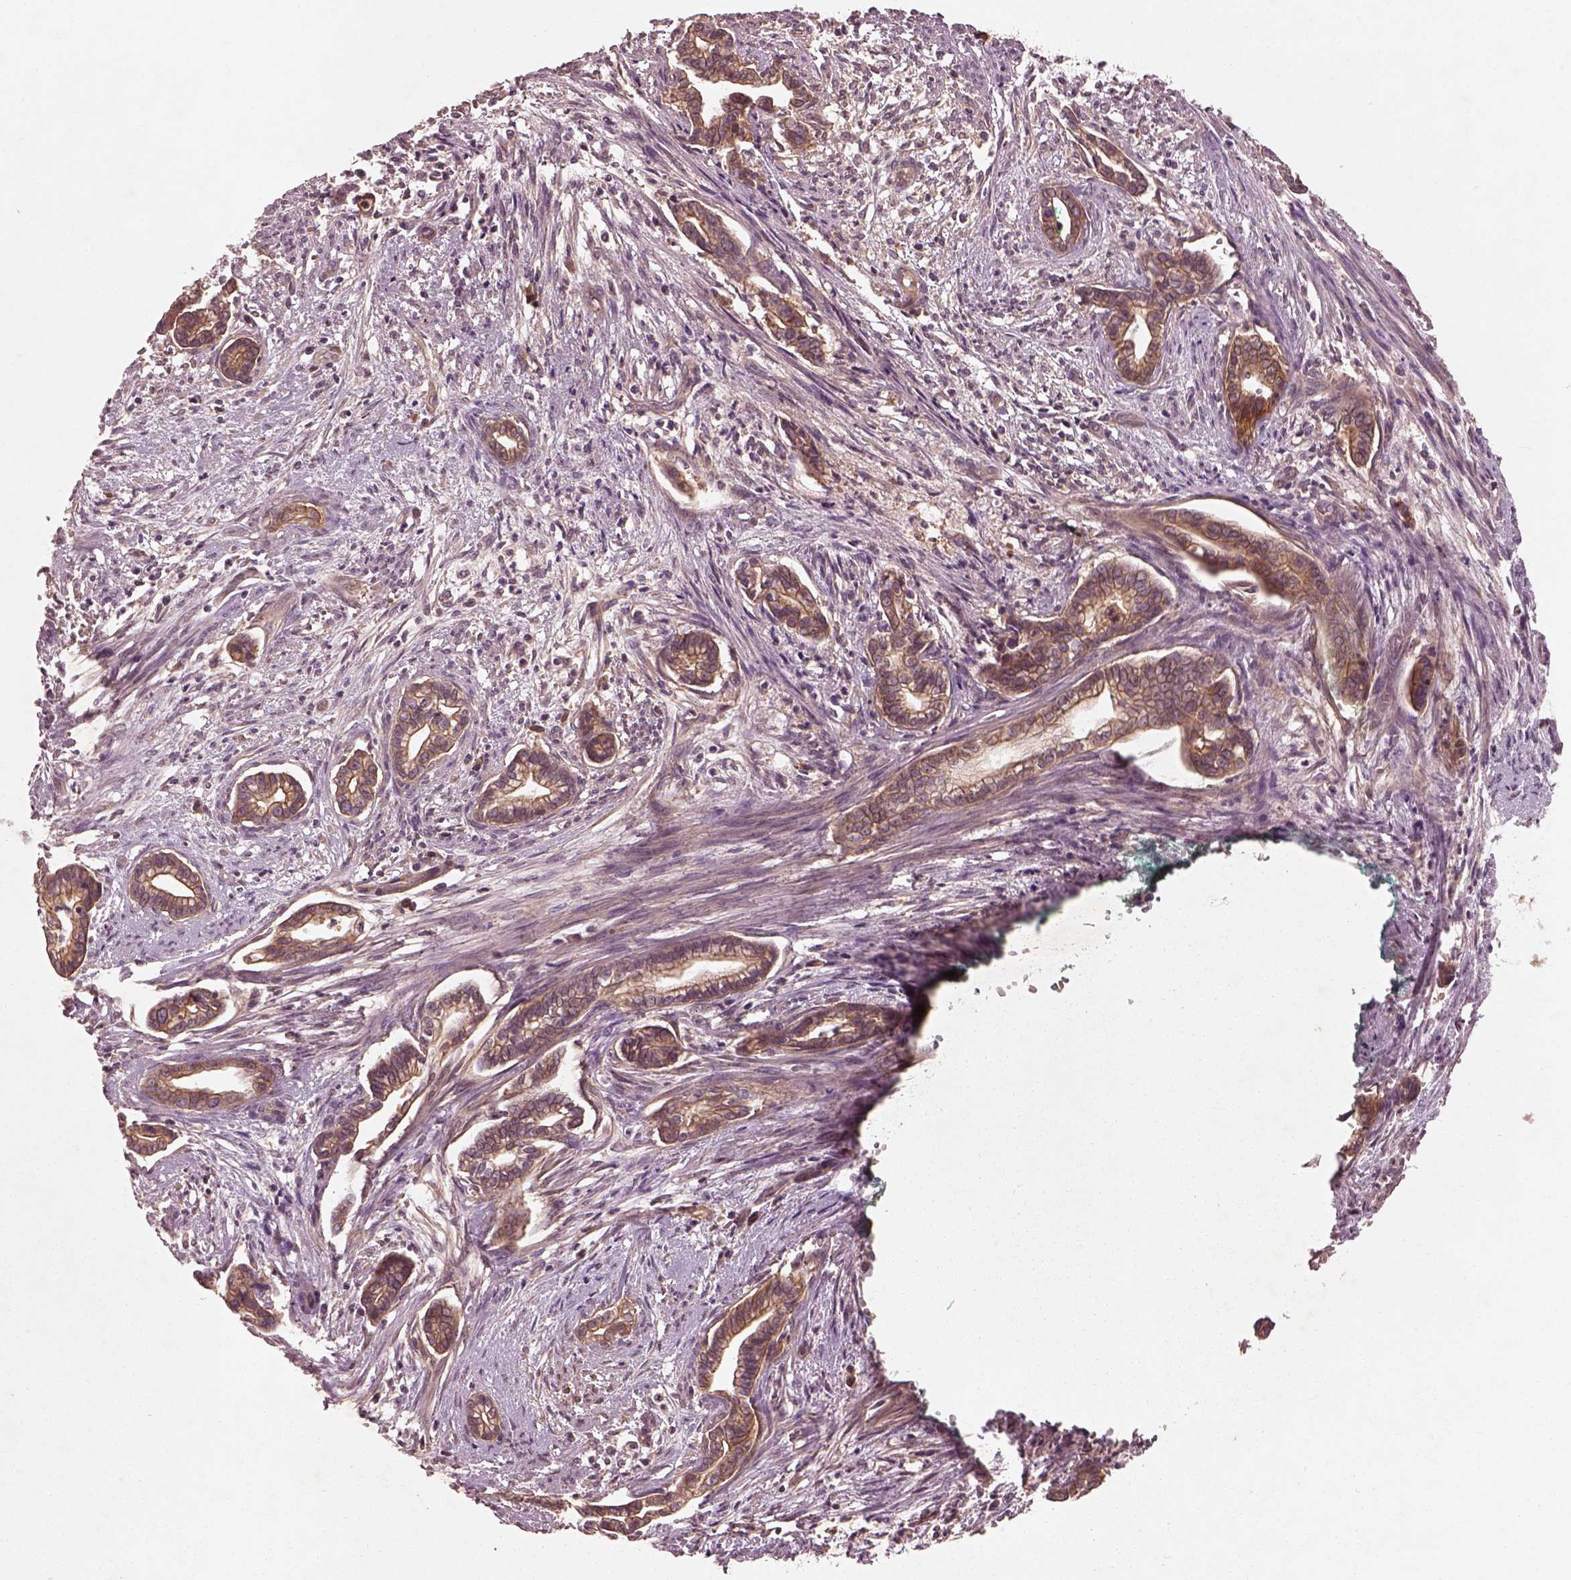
{"staining": {"intensity": "moderate", "quantity": ">75%", "location": "cytoplasmic/membranous"}, "tissue": "cervical cancer", "cell_type": "Tumor cells", "image_type": "cancer", "snomed": [{"axis": "morphology", "description": "Adenocarcinoma, NOS"}, {"axis": "topography", "description": "Cervix"}], "caption": "This image demonstrates IHC staining of human cervical cancer (adenocarcinoma), with medium moderate cytoplasmic/membranous expression in about >75% of tumor cells.", "gene": "FAM234A", "patient": {"sex": "female", "age": 62}}